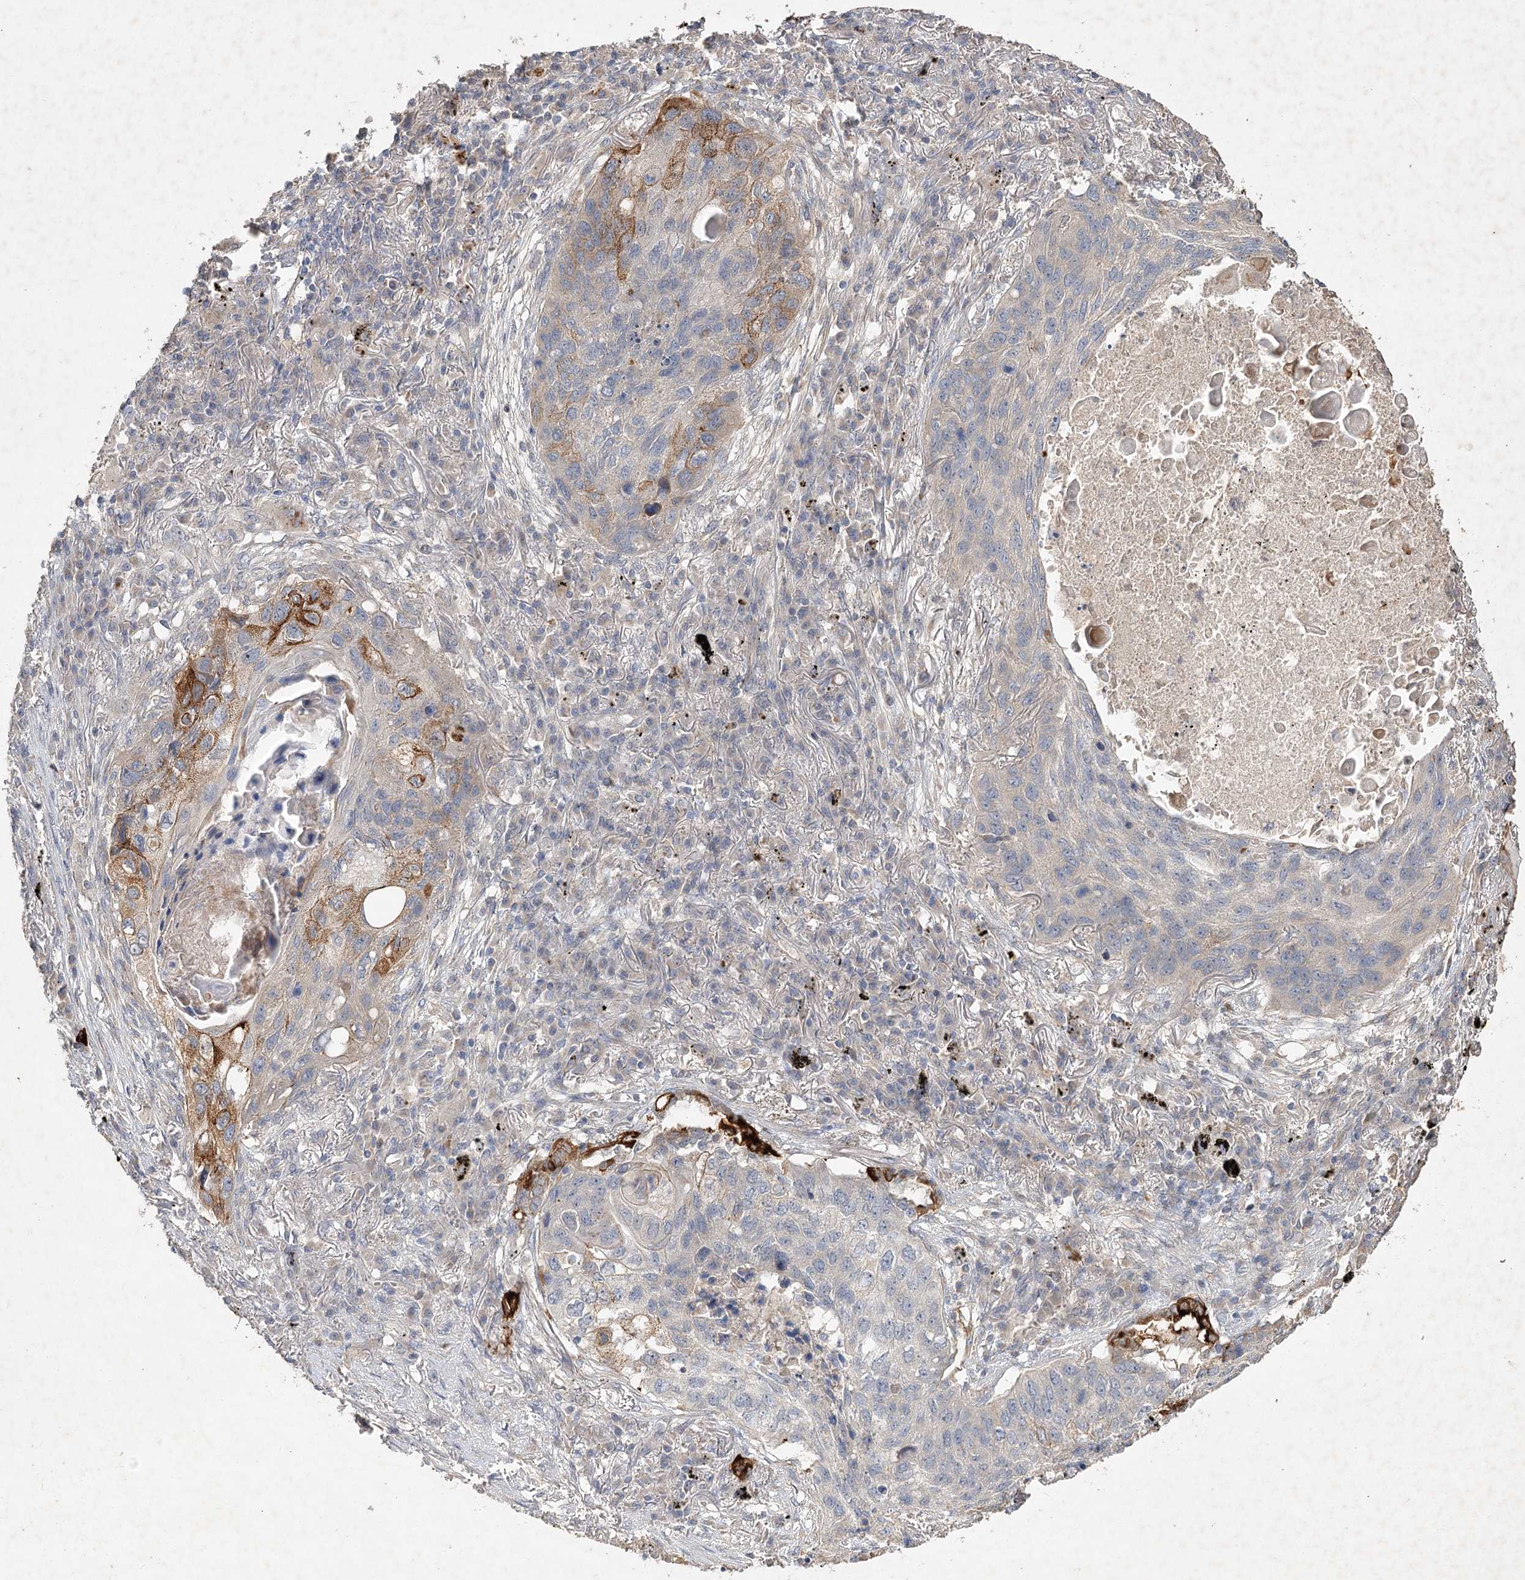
{"staining": {"intensity": "moderate", "quantity": "<25%", "location": "cytoplasmic/membranous"}, "tissue": "lung cancer", "cell_type": "Tumor cells", "image_type": "cancer", "snomed": [{"axis": "morphology", "description": "Squamous cell carcinoma, NOS"}, {"axis": "topography", "description": "Lung"}], "caption": "The image exhibits immunohistochemical staining of lung cancer (squamous cell carcinoma). There is moderate cytoplasmic/membranous expression is seen in approximately <25% of tumor cells. (DAB (3,3'-diaminobenzidine) = brown stain, brightfield microscopy at high magnification).", "gene": "IRAK1BP1", "patient": {"sex": "female", "age": 63}}